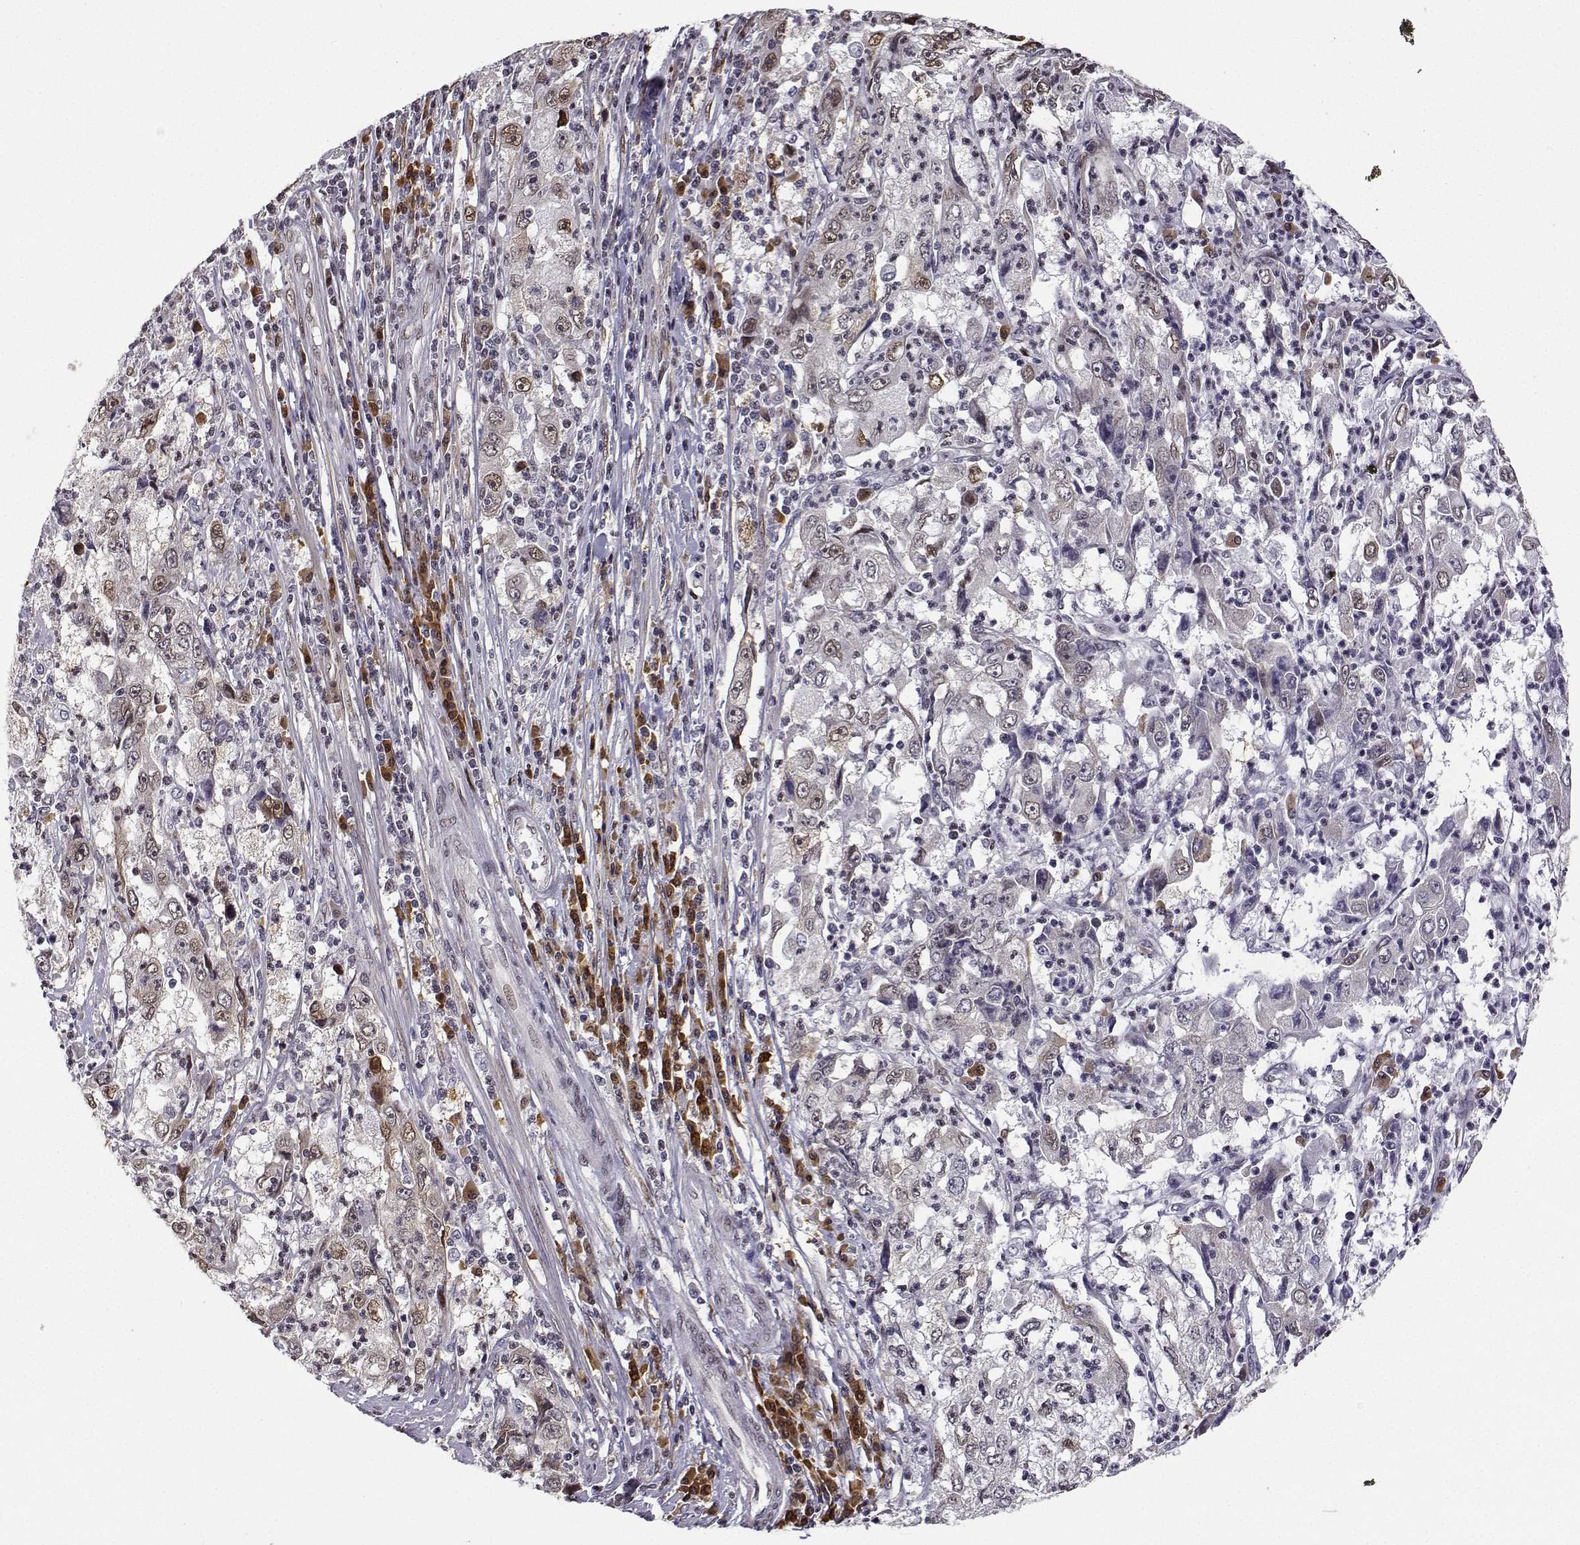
{"staining": {"intensity": "moderate", "quantity": "25%-75%", "location": "nuclear"}, "tissue": "cervical cancer", "cell_type": "Tumor cells", "image_type": "cancer", "snomed": [{"axis": "morphology", "description": "Squamous cell carcinoma, NOS"}, {"axis": "topography", "description": "Cervix"}], "caption": "The histopathology image reveals a brown stain indicating the presence of a protein in the nuclear of tumor cells in squamous cell carcinoma (cervical).", "gene": "PHGDH", "patient": {"sex": "female", "age": 36}}